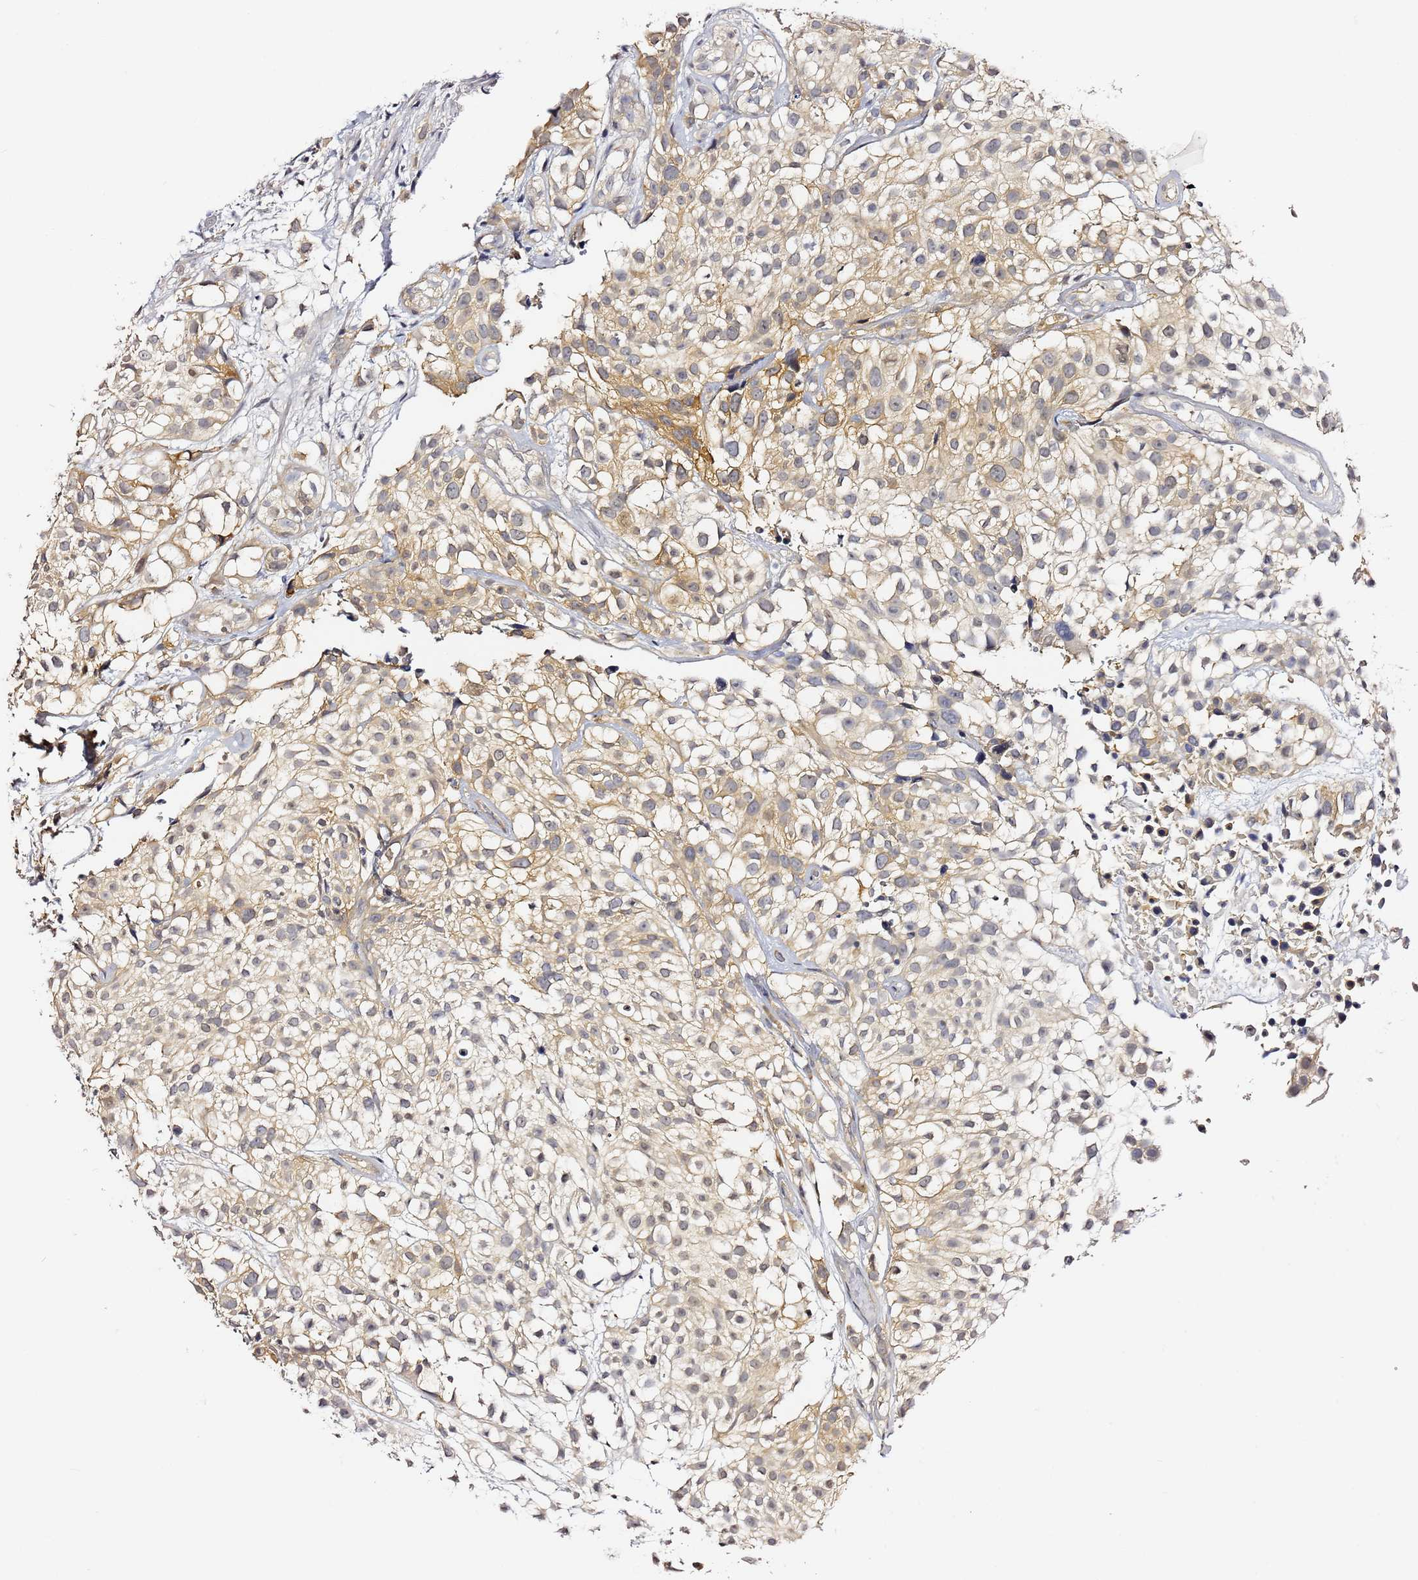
{"staining": {"intensity": "moderate", "quantity": ">75%", "location": "cytoplasmic/membranous"}, "tissue": "urothelial cancer", "cell_type": "Tumor cells", "image_type": "cancer", "snomed": [{"axis": "morphology", "description": "Urothelial carcinoma, High grade"}, {"axis": "topography", "description": "Urinary bladder"}], "caption": "A micrograph of human high-grade urothelial carcinoma stained for a protein shows moderate cytoplasmic/membranous brown staining in tumor cells.", "gene": "LENG1", "patient": {"sex": "male", "age": 56}}